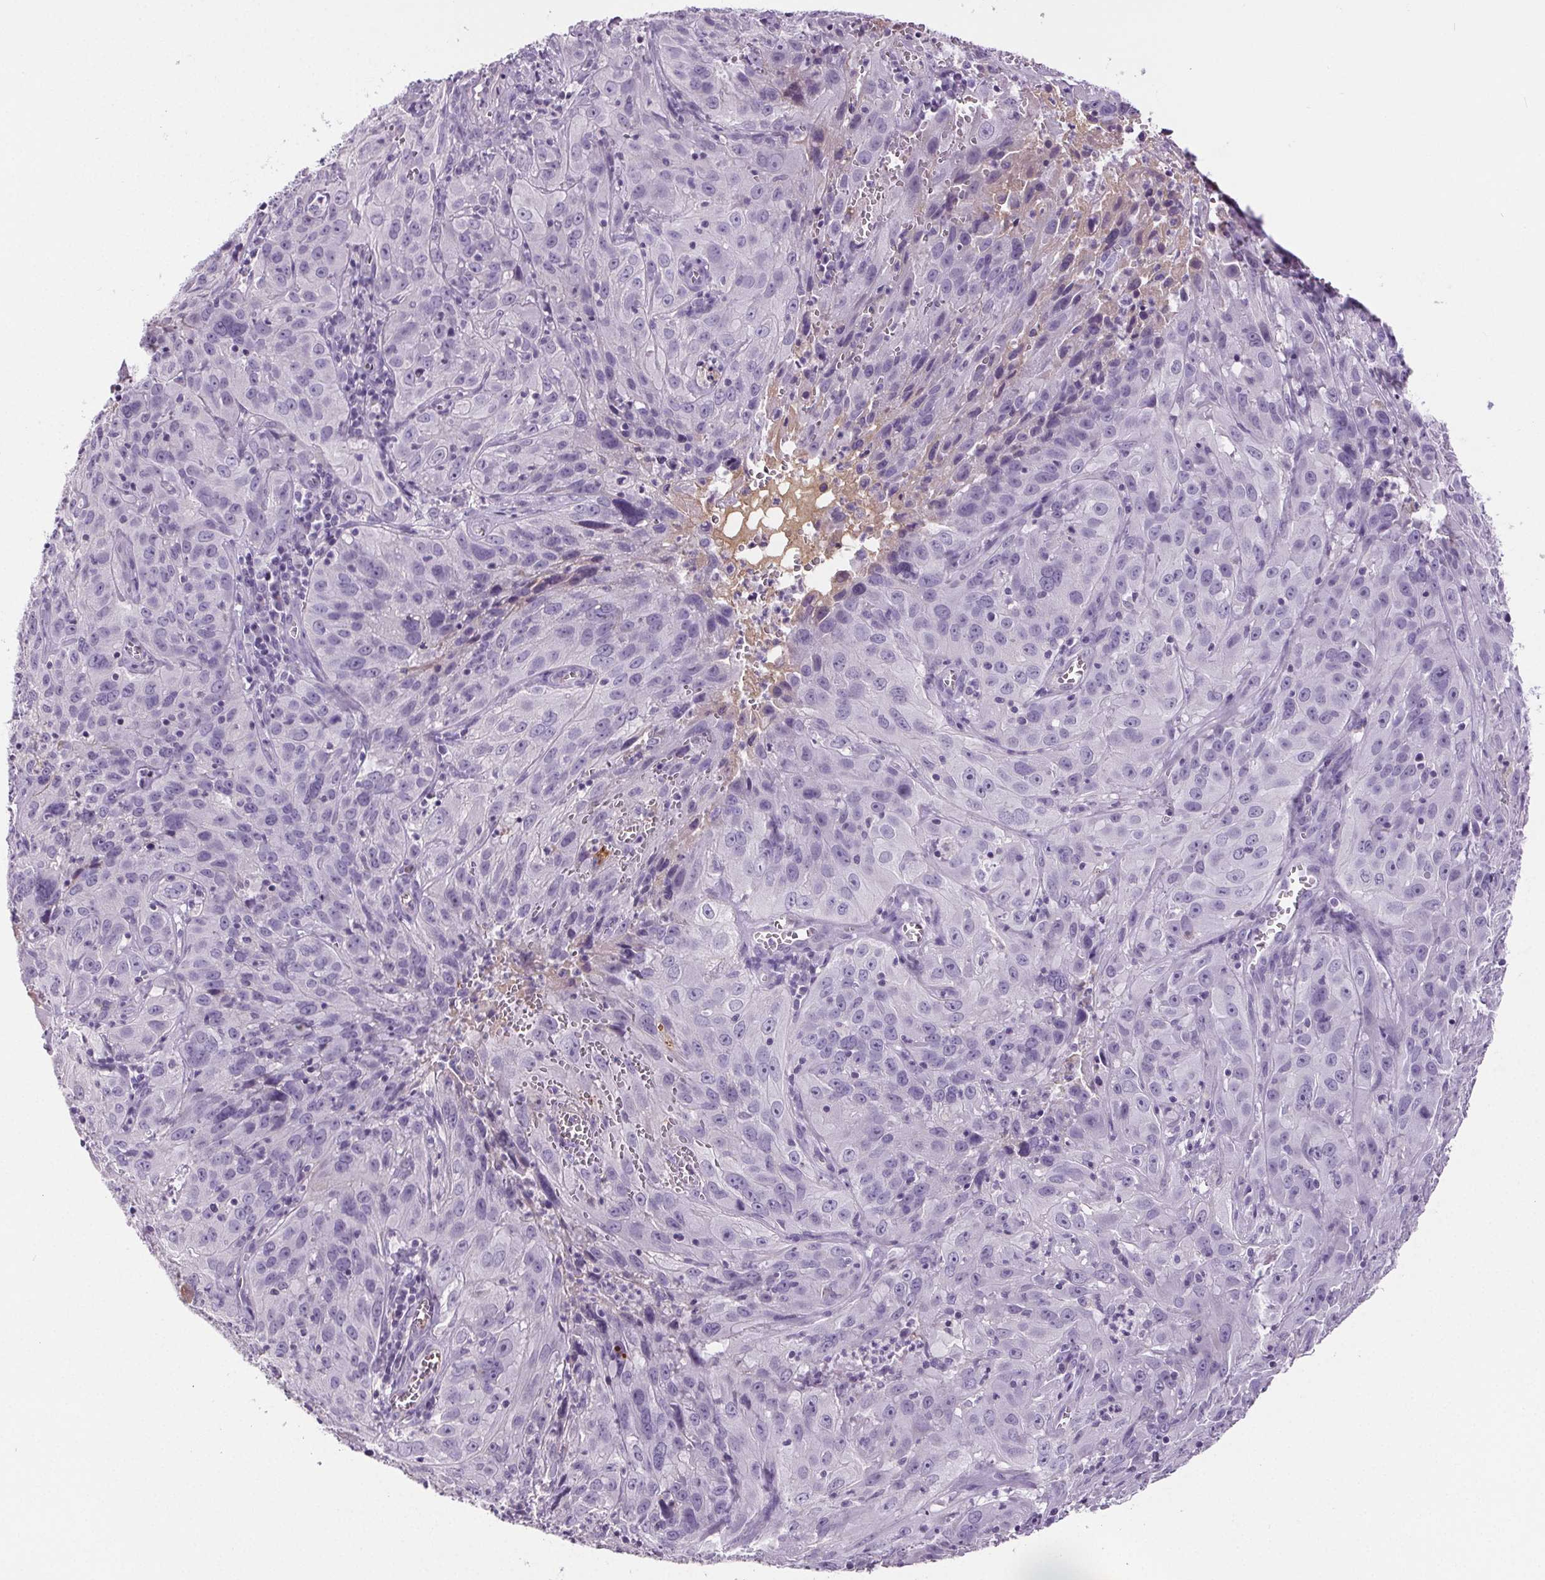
{"staining": {"intensity": "negative", "quantity": "none", "location": "none"}, "tissue": "cervical cancer", "cell_type": "Tumor cells", "image_type": "cancer", "snomed": [{"axis": "morphology", "description": "Squamous cell carcinoma, NOS"}, {"axis": "topography", "description": "Cervix"}], "caption": "There is no significant expression in tumor cells of cervical squamous cell carcinoma.", "gene": "CD5L", "patient": {"sex": "female", "age": 32}}